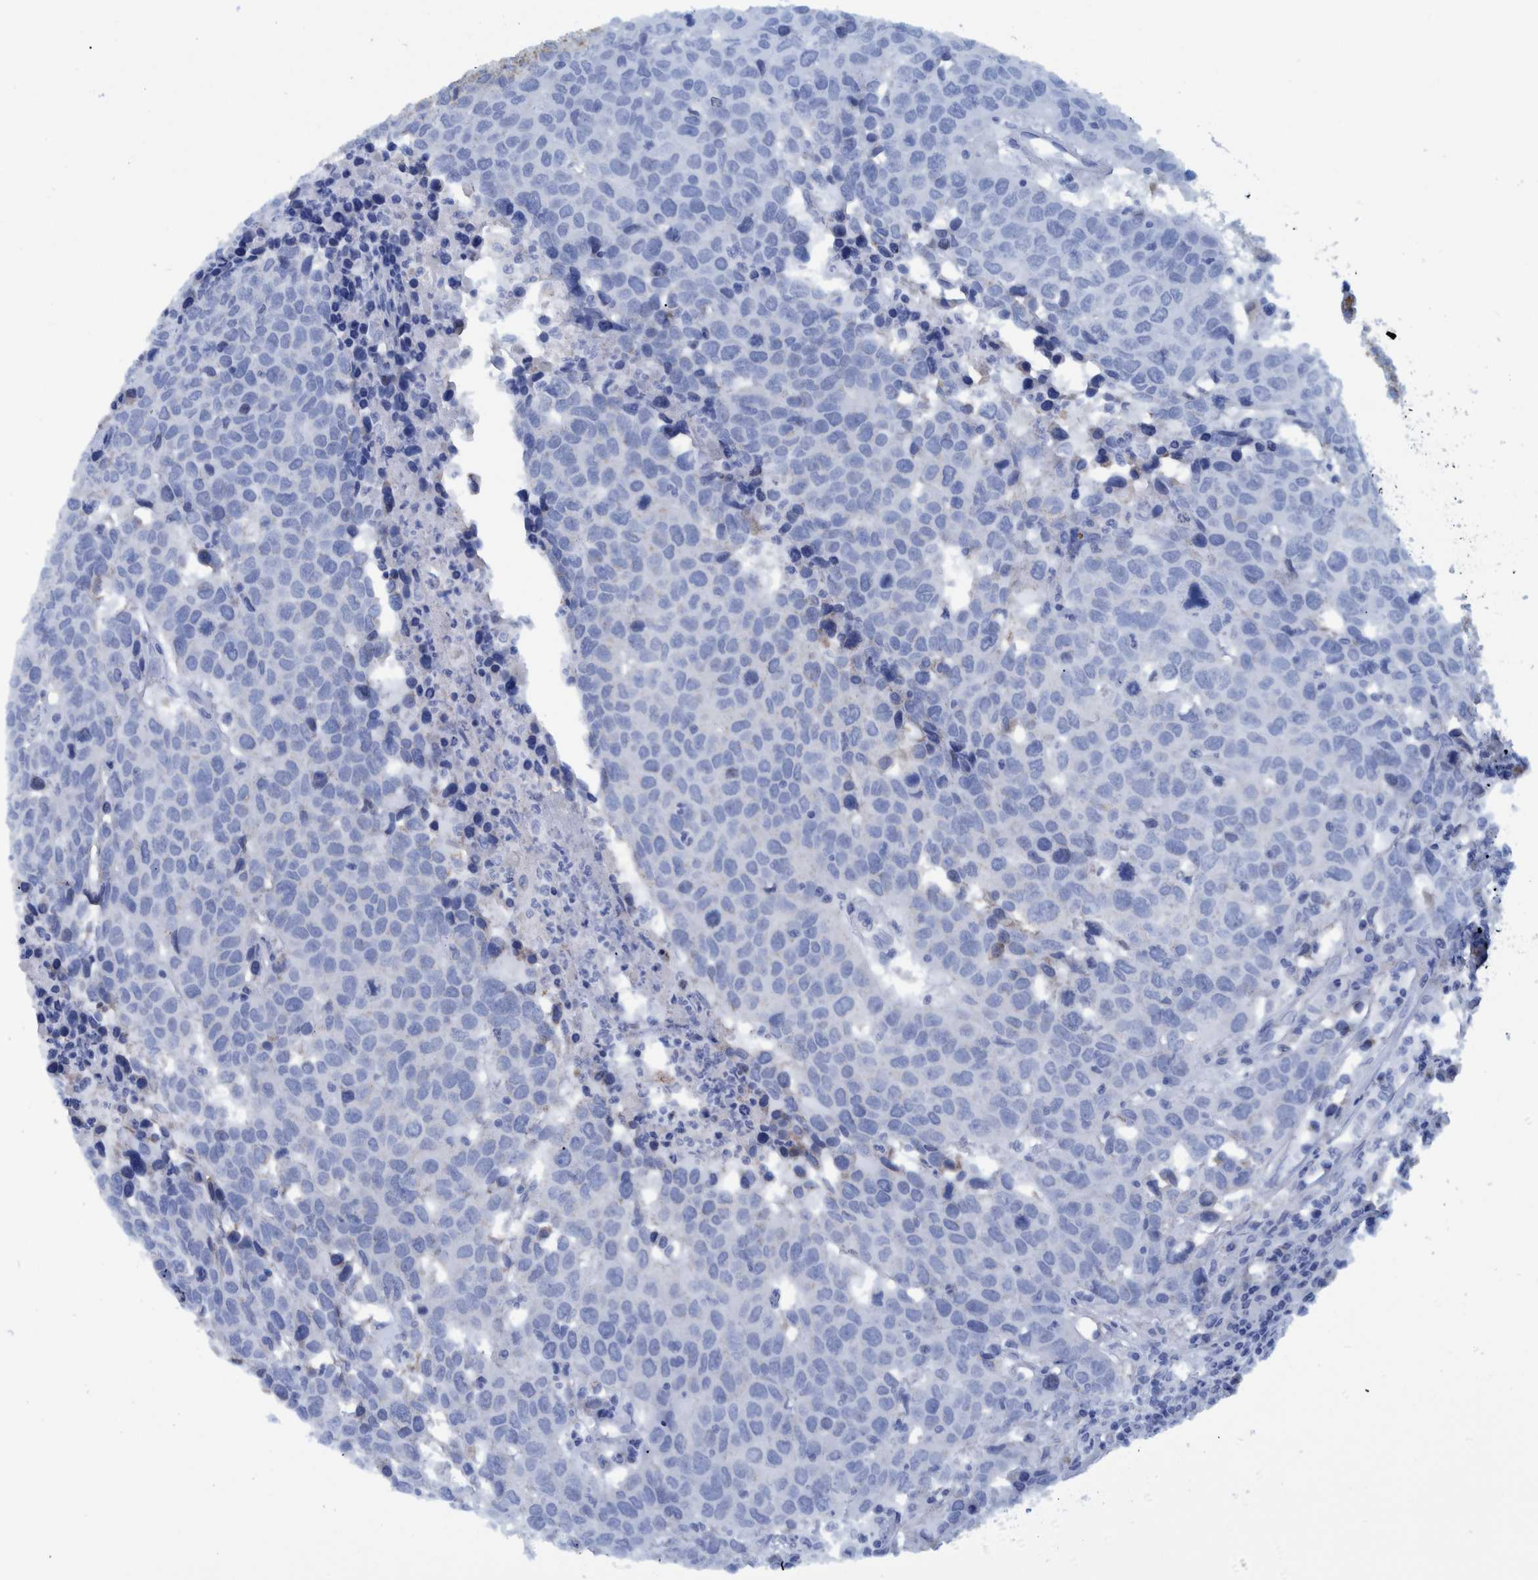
{"staining": {"intensity": "negative", "quantity": "none", "location": "none"}, "tissue": "head and neck cancer", "cell_type": "Tumor cells", "image_type": "cancer", "snomed": [{"axis": "morphology", "description": "Squamous cell carcinoma, NOS"}, {"axis": "topography", "description": "Head-Neck"}], "caption": "Human head and neck squamous cell carcinoma stained for a protein using immunohistochemistry demonstrates no staining in tumor cells.", "gene": "BZW2", "patient": {"sex": "male", "age": 66}}